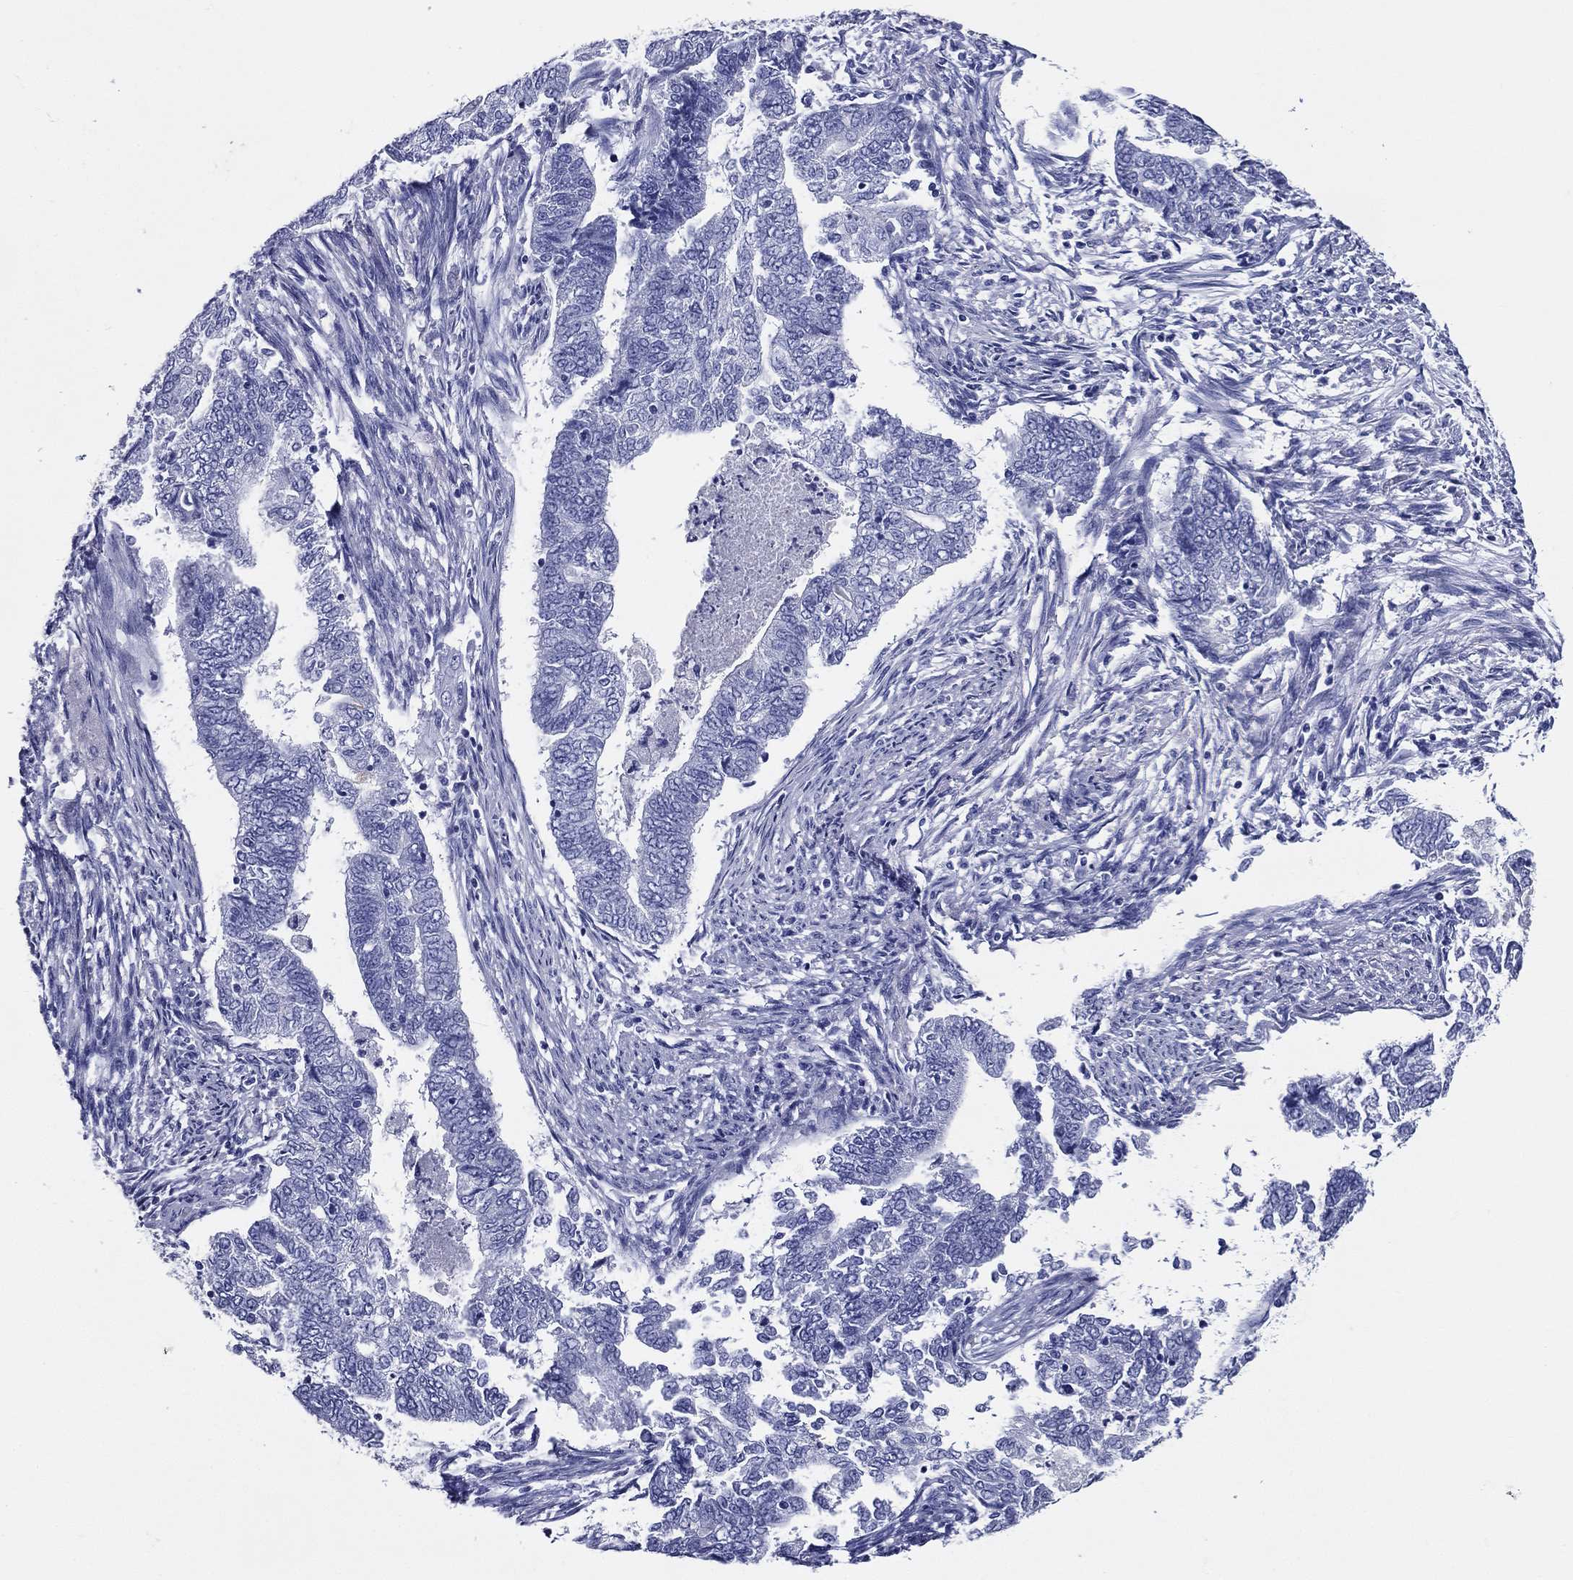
{"staining": {"intensity": "negative", "quantity": "none", "location": "none"}, "tissue": "endometrial cancer", "cell_type": "Tumor cells", "image_type": "cancer", "snomed": [{"axis": "morphology", "description": "Adenocarcinoma, NOS"}, {"axis": "topography", "description": "Endometrium"}], "caption": "Immunohistochemistry of human endometrial cancer (adenocarcinoma) demonstrates no staining in tumor cells.", "gene": "ACE2", "patient": {"sex": "female", "age": 65}}